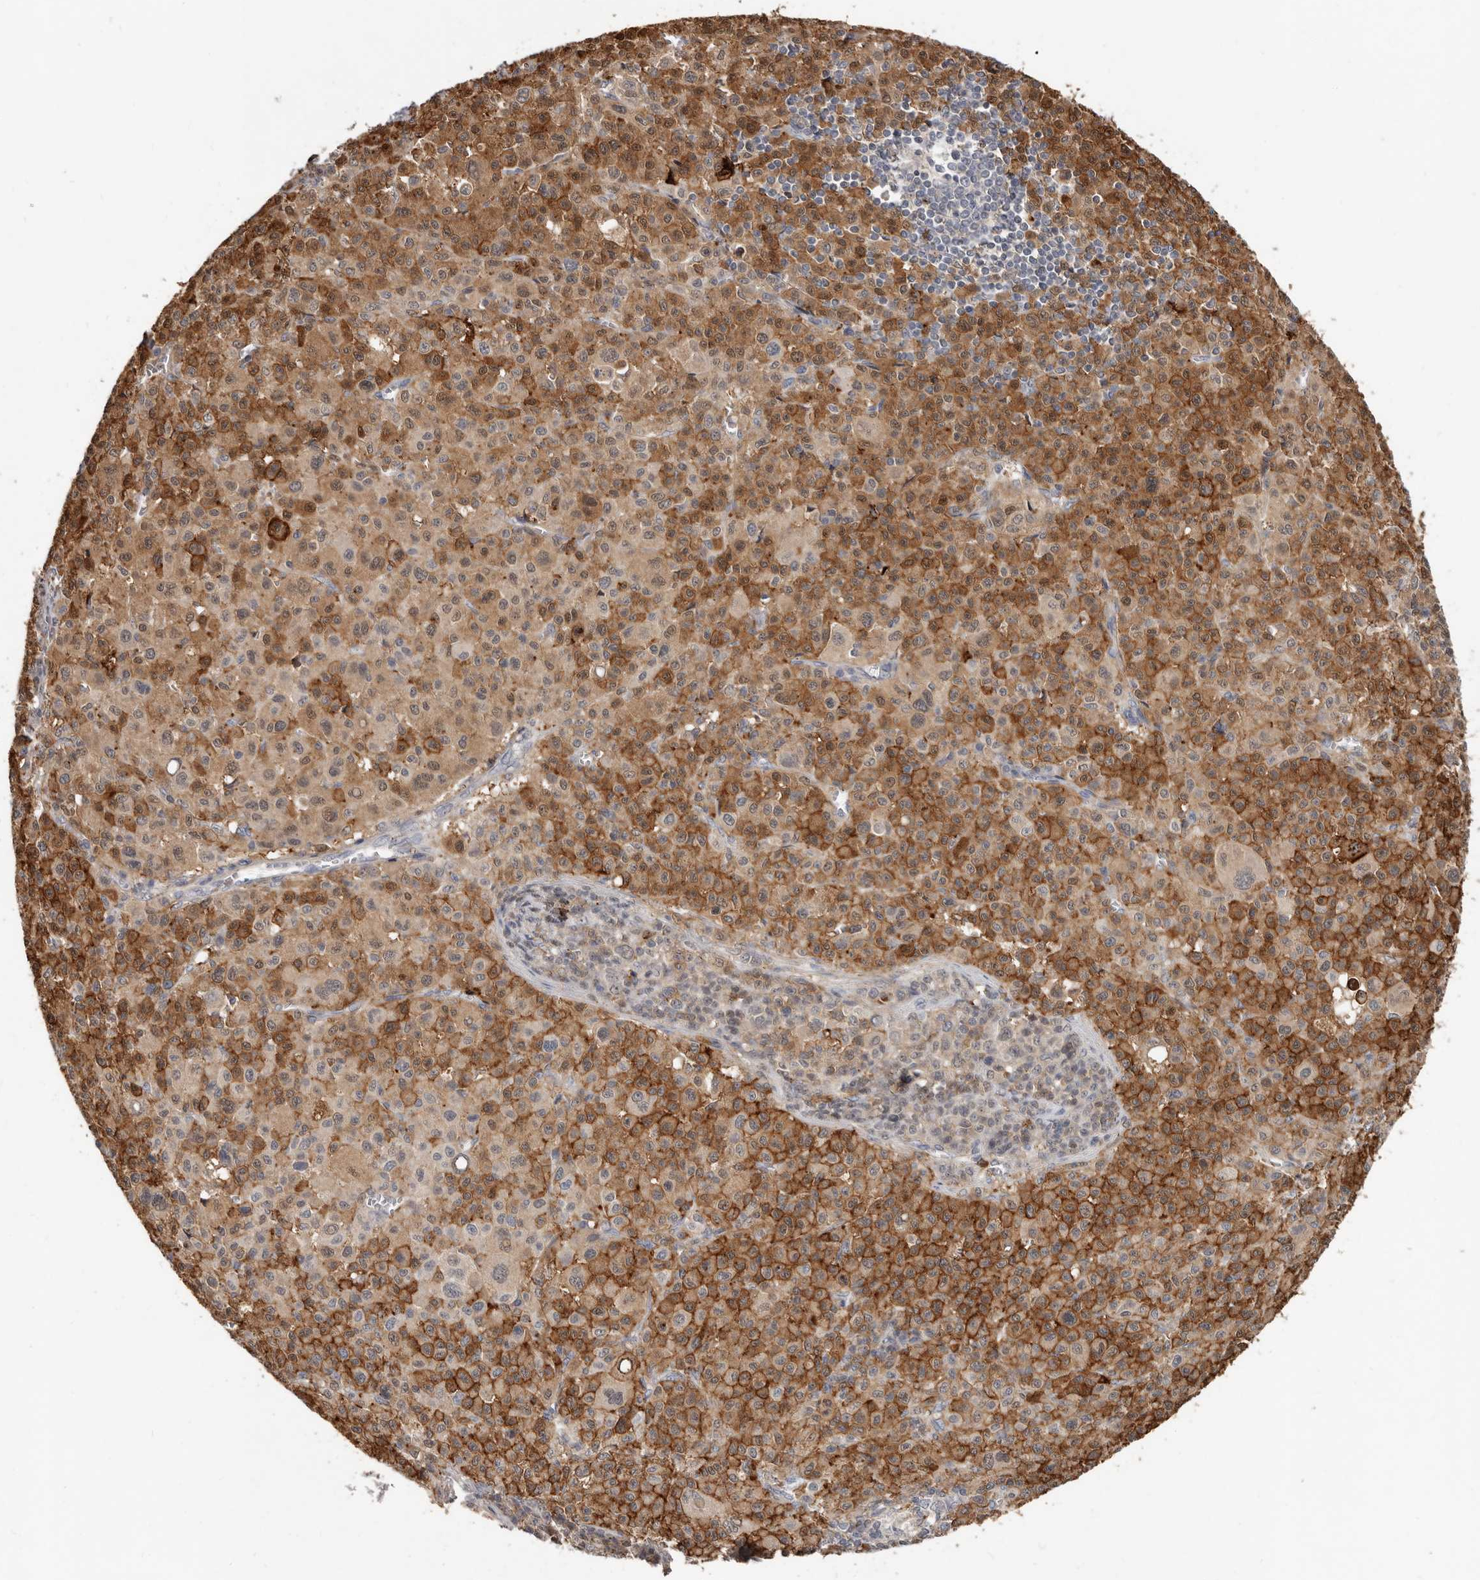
{"staining": {"intensity": "strong", "quantity": "25%-75%", "location": "cytoplasmic/membranous"}, "tissue": "melanoma", "cell_type": "Tumor cells", "image_type": "cancer", "snomed": [{"axis": "morphology", "description": "Malignant melanoma, Metastatic site"}, {"axis": "topography", "description": "Skin"}], "caption": "The image demonstrates staining of melanoma, revealing strong cytoplasmic/membranous protein expression (brown color) within tumor cells.", "gene": "KIF26B", "patient": {"sex": "female", "age": 74}}